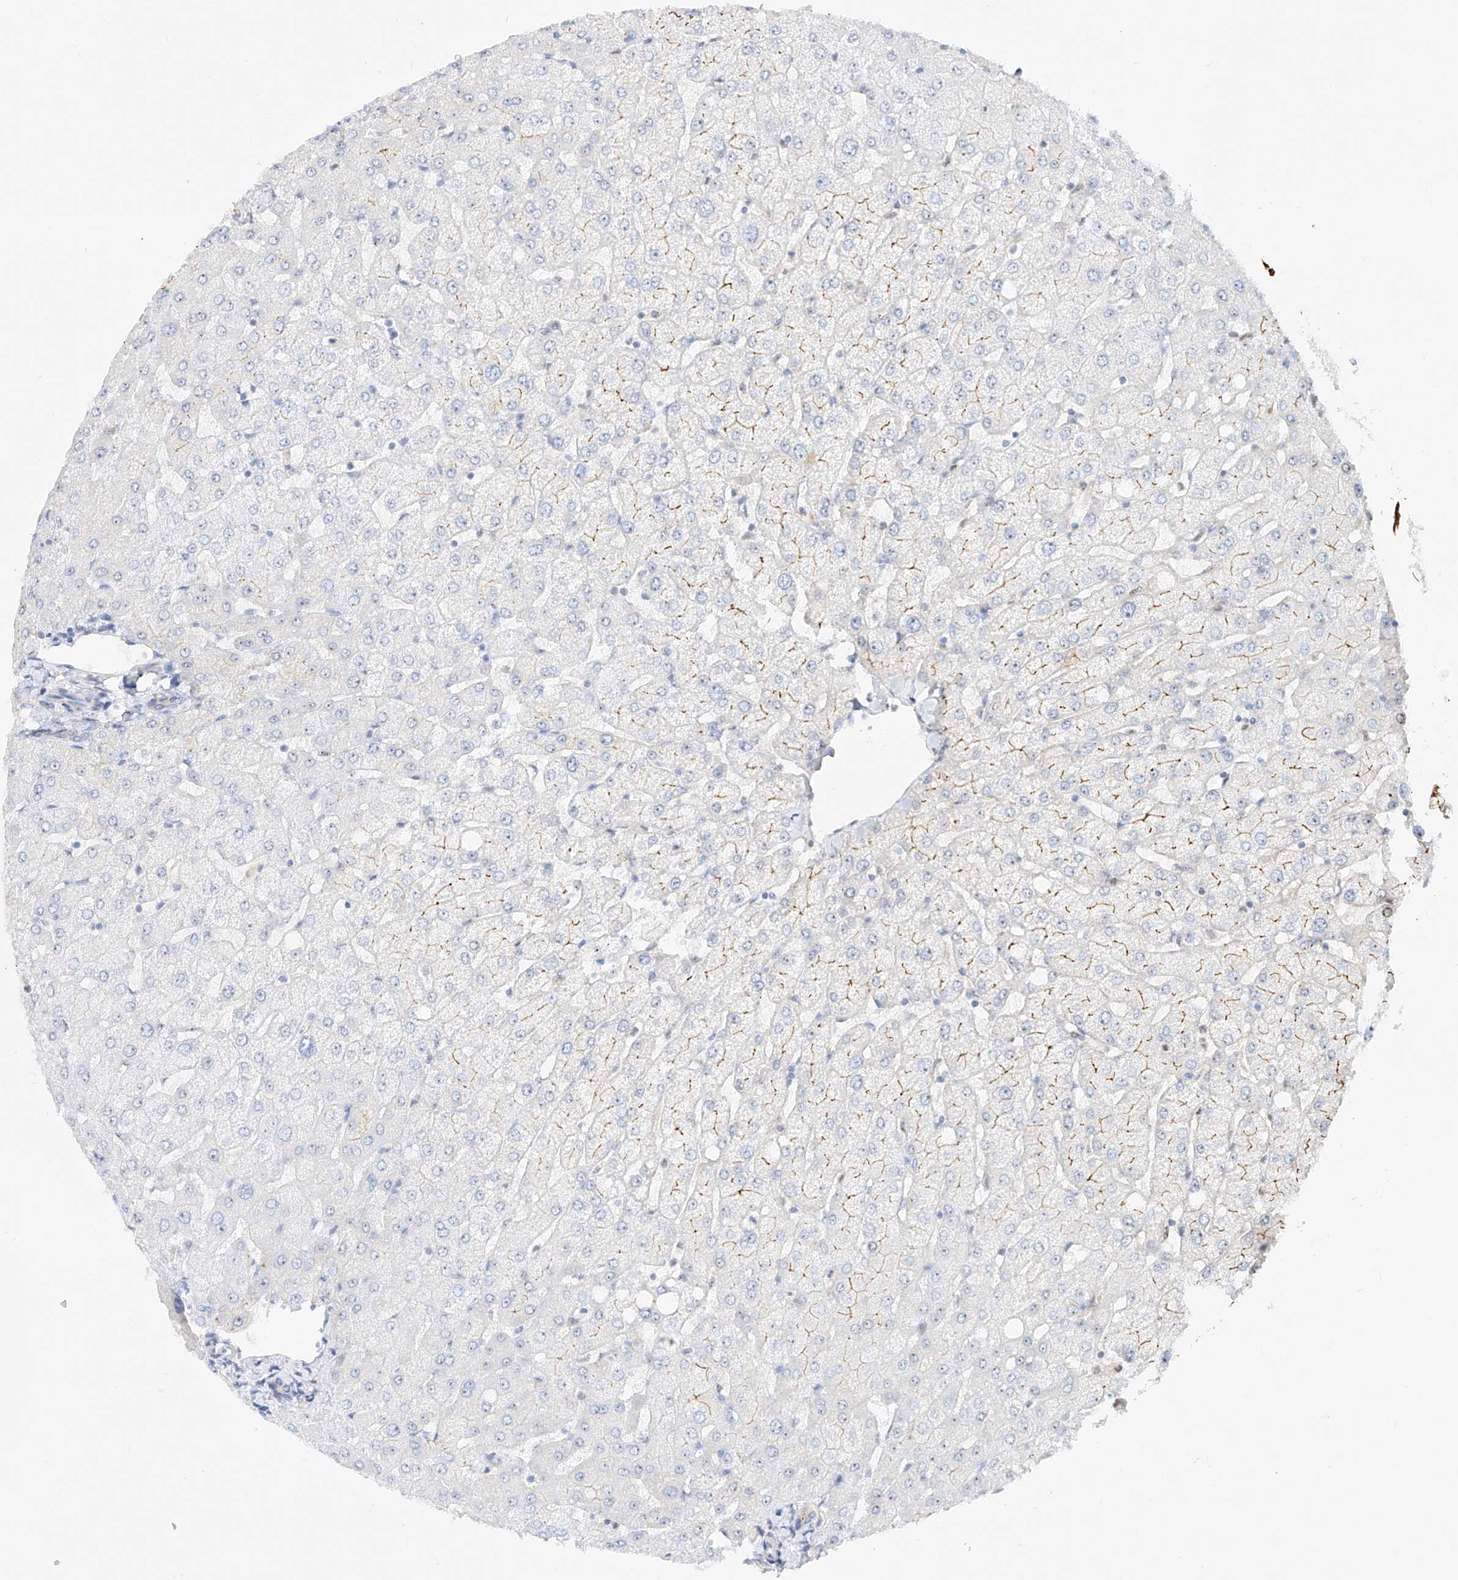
{"staining": {"intensity": "negative", "quantity": "none", "location": "none"}, "tissue": "liver", "cell_type": "Cholangiocytes", "image_type": "normal", "snomed": [{"axis": "morphology", "description": "Normal tissue, NOS"}, {"axis": "topography", "description": "Liver"}], "caption": "Immunohistochemistry of unremarkable human liver reveals no expression in cholangiocytes.", "gene": "SNU13", "patient": {"sex": "female", "age": 54}}